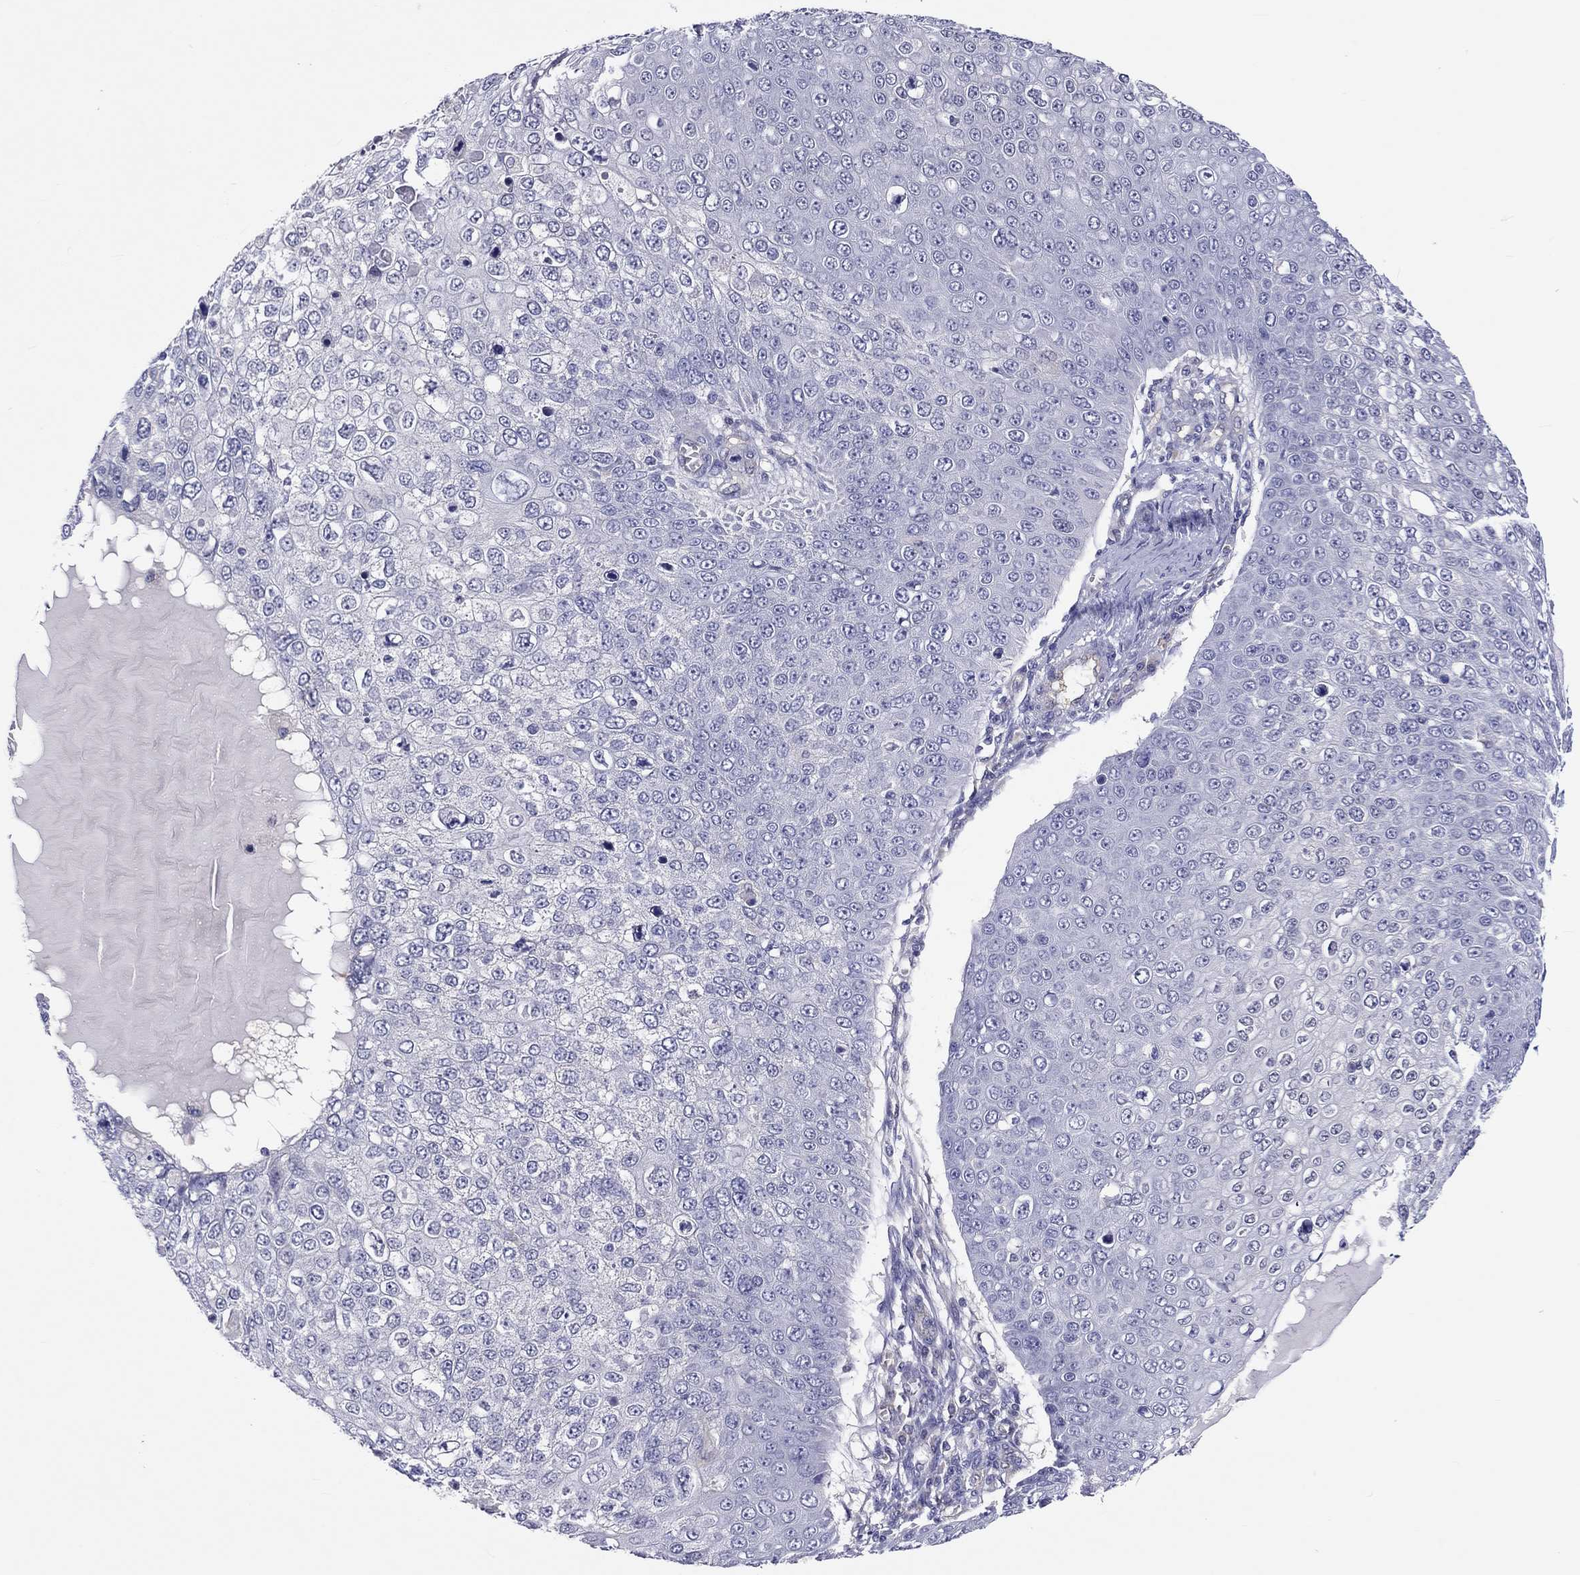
{"staining": {"intensity": "negative", "quantity": "none", "location": "none"}, "tissue": "skin cancer", "cell_type": "Tumor cells", "image_type": "cancer", "snomed": [{"axis": "morphology", "description": "Squamous cell carcinoma, NOS"}, {"axis": "topography", "description": "Skin"}], "caption": "Tumor cells show no significant positivity in squamous cell carcinoma (skin). The staining is performed using DAB (3,3'-diaminobenzidine) brown chromogen with nuclei counter-stained in using hematoxylin.", "gene": "ABCG4", "patient": {"sex": "male", "age": 71}}